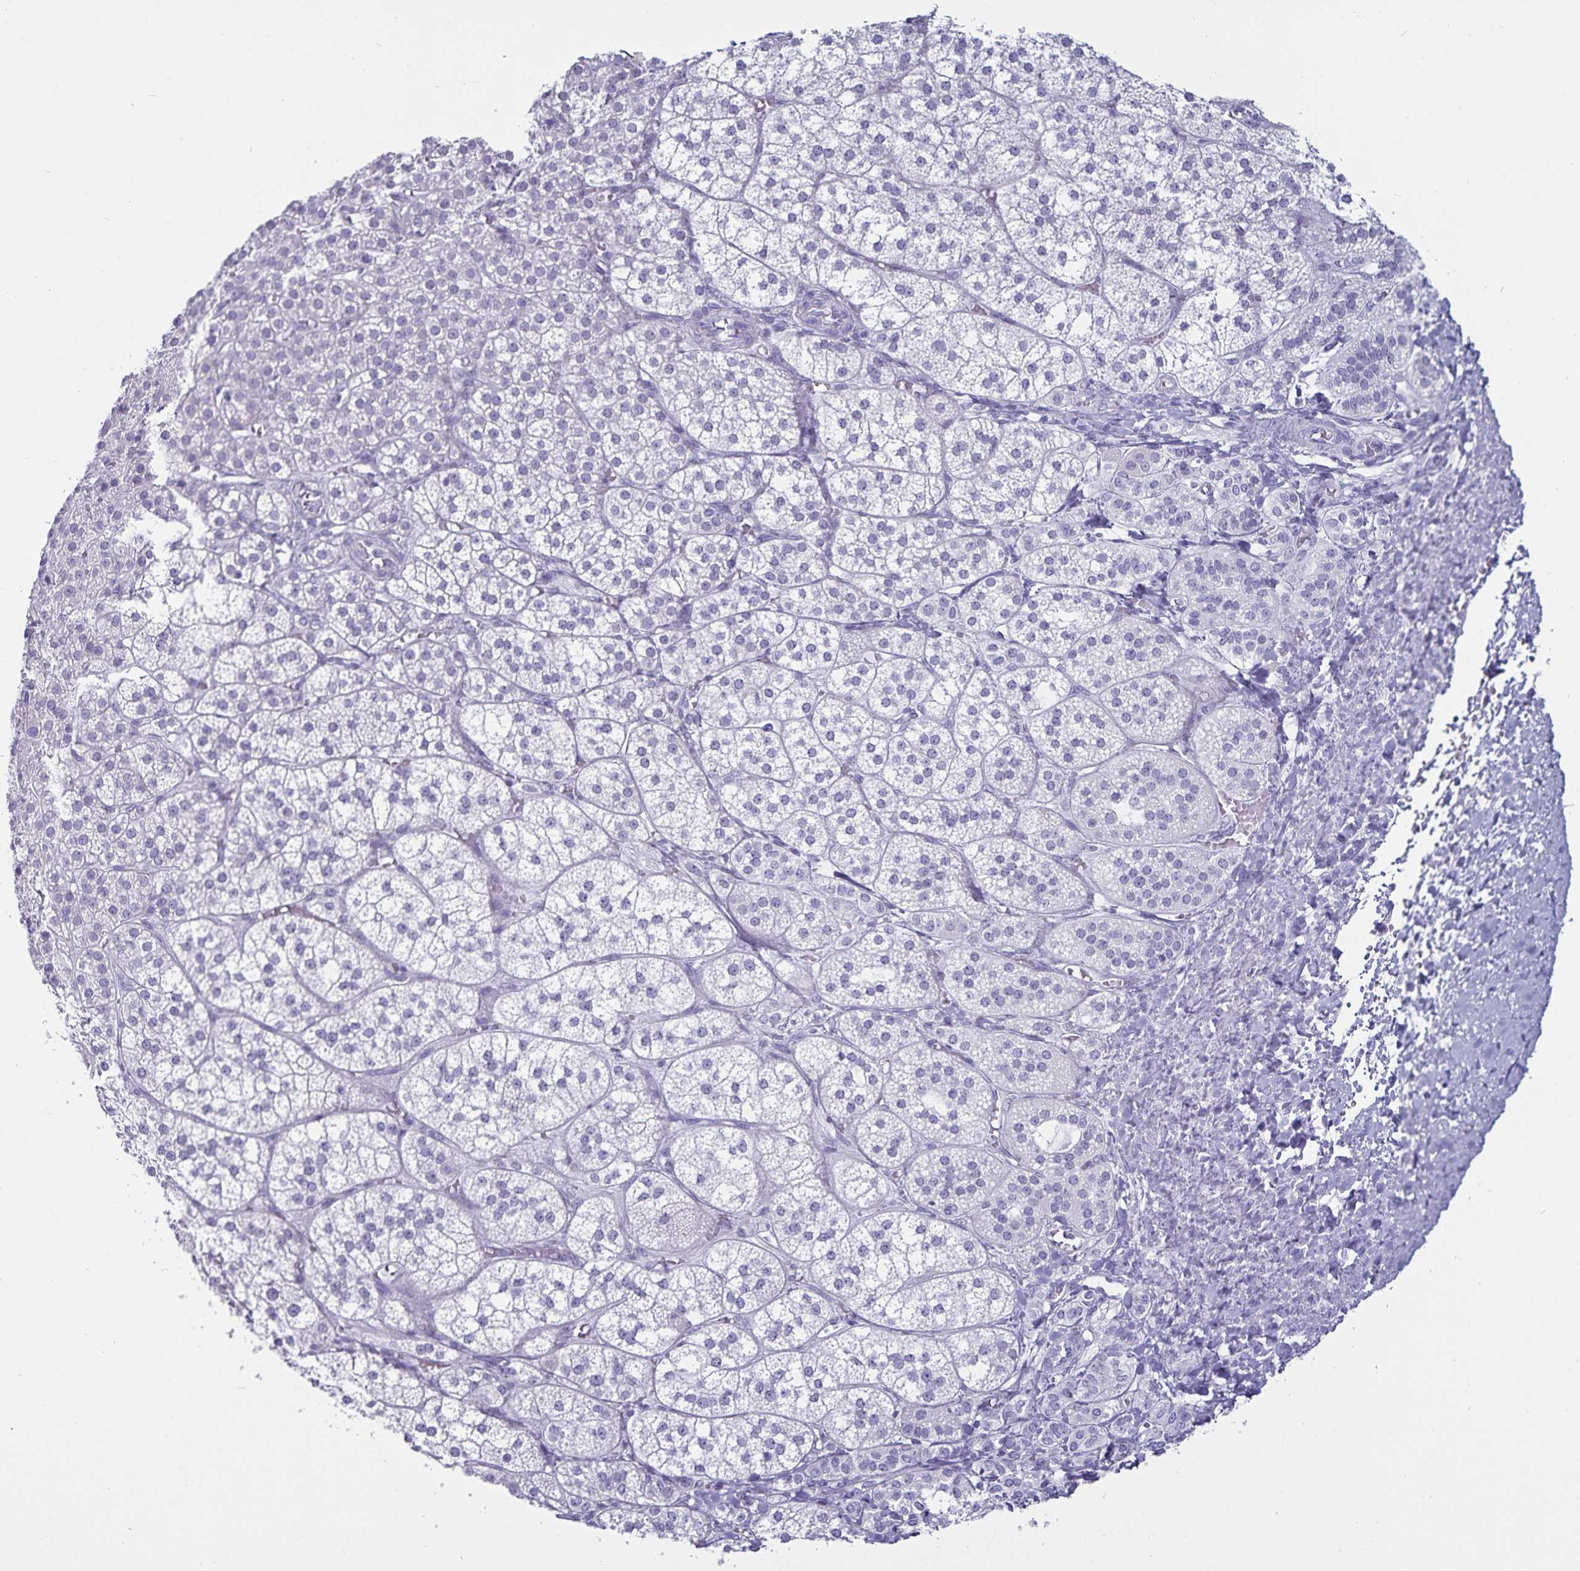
{"staining": {"intensity": "negative", "quantity": "none", "location": "none"}, "tissue": "adrenal gland", "cell_type": "Glandular cells", "image_type": "normal", "snomed": [{"axis": "morphology", "description": "Normal tissue, NOS"}, {"axis": "topography", "description": "Adrenal gland"}], "caption": "Immunohistochemistry (IHC) image of benign adrenal gland: human adrenal gland stained with DAB (3,3'-diaminobenzidine) shows no significant protein expression in glandular cells.", "gene": "DEFA6", "patient": {"sex": "female", "age": 60}}